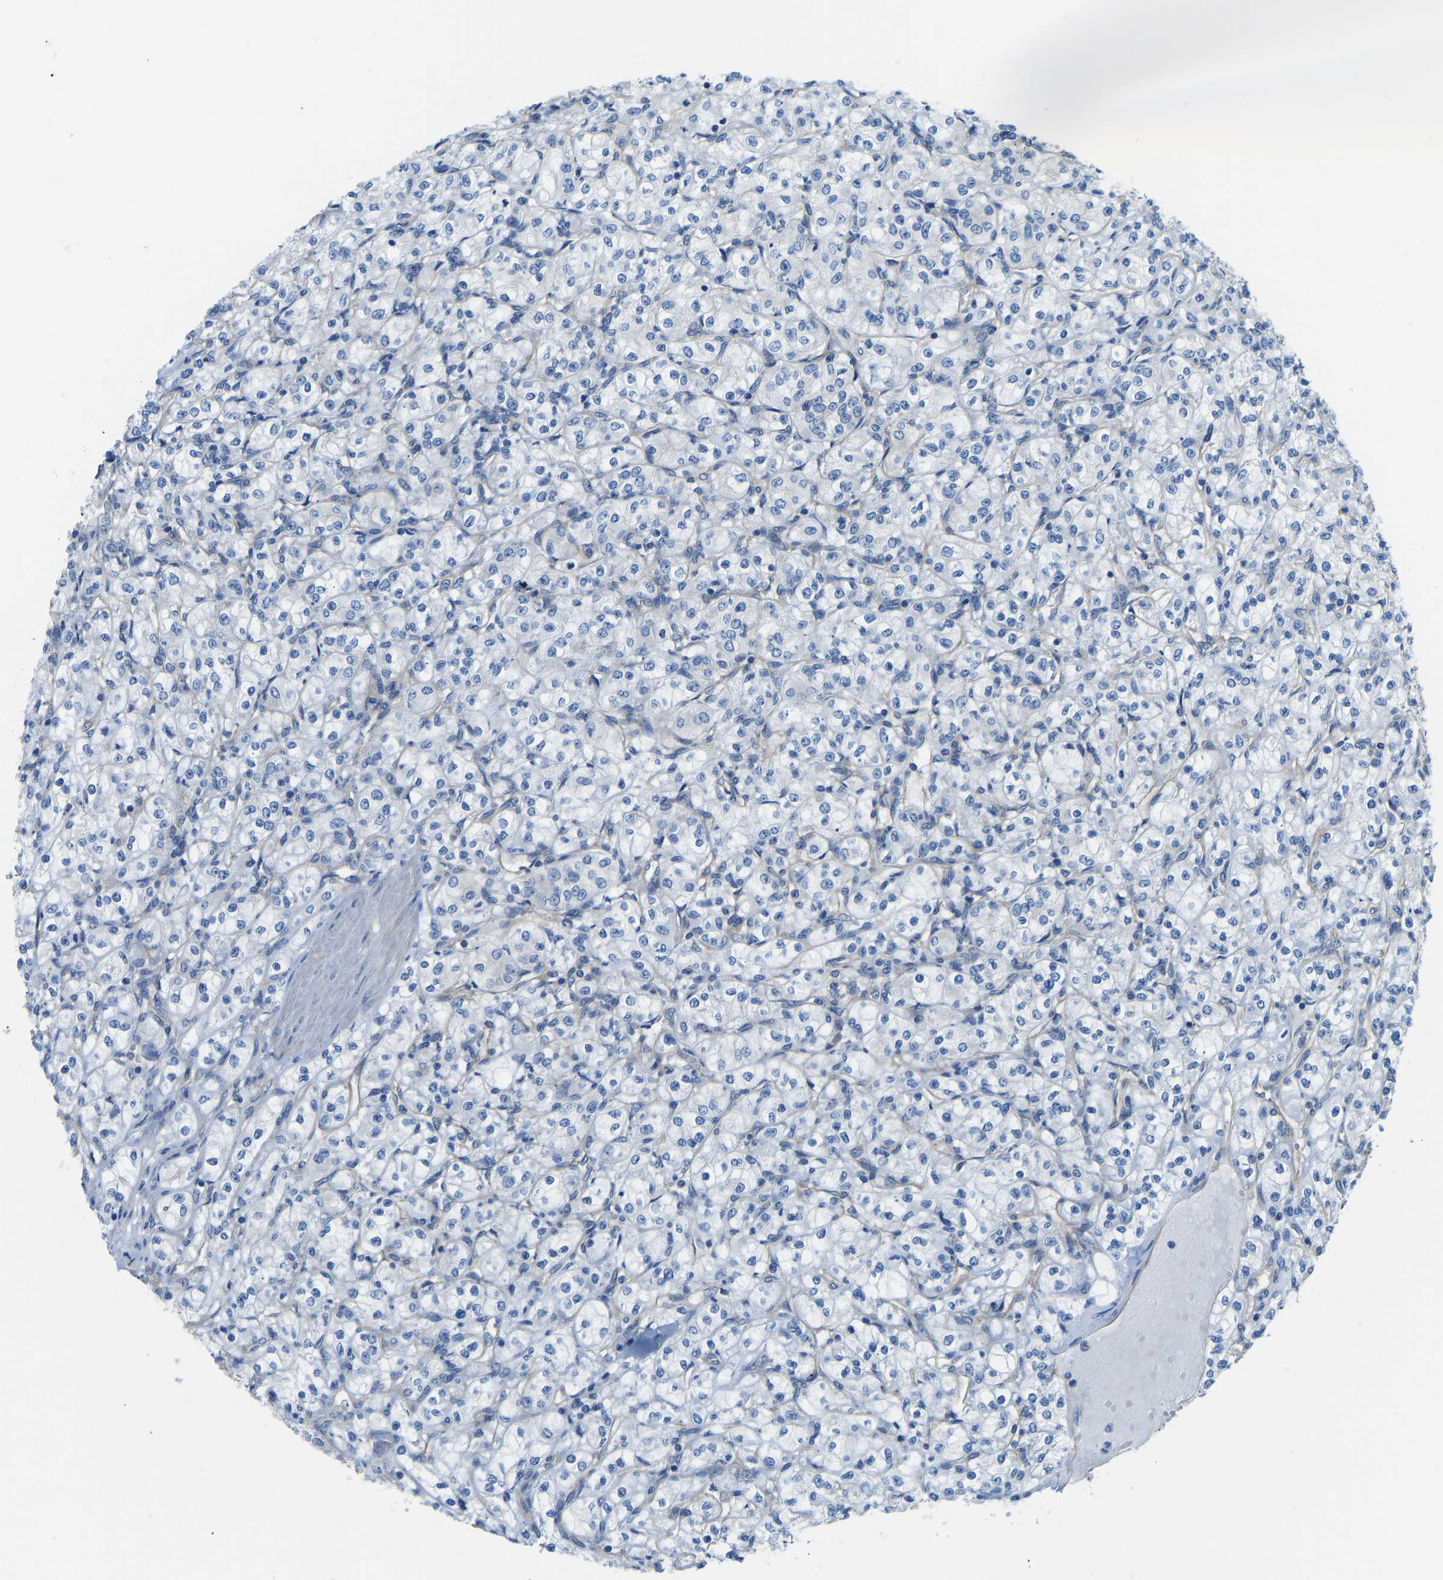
{"staining": {"intensity": "negative", "quantity": "none", "location": "none"}, "tissue": "renal cancer", "cell_type": "Tumor cells", "image_type": "cancer", "snomed": [{"axis": "morphology", "description": "Adenocarcinoma, NOS"}, {"axis": "topography", "description": "Kidney"}], "caption": "A photomicrograph of renal cancer (adenocarcinoma) stained for a protein exhibits no brown staining in tumor cells.", "gene": "CHAD", "patient": {"sex": "male", "age": 77}}